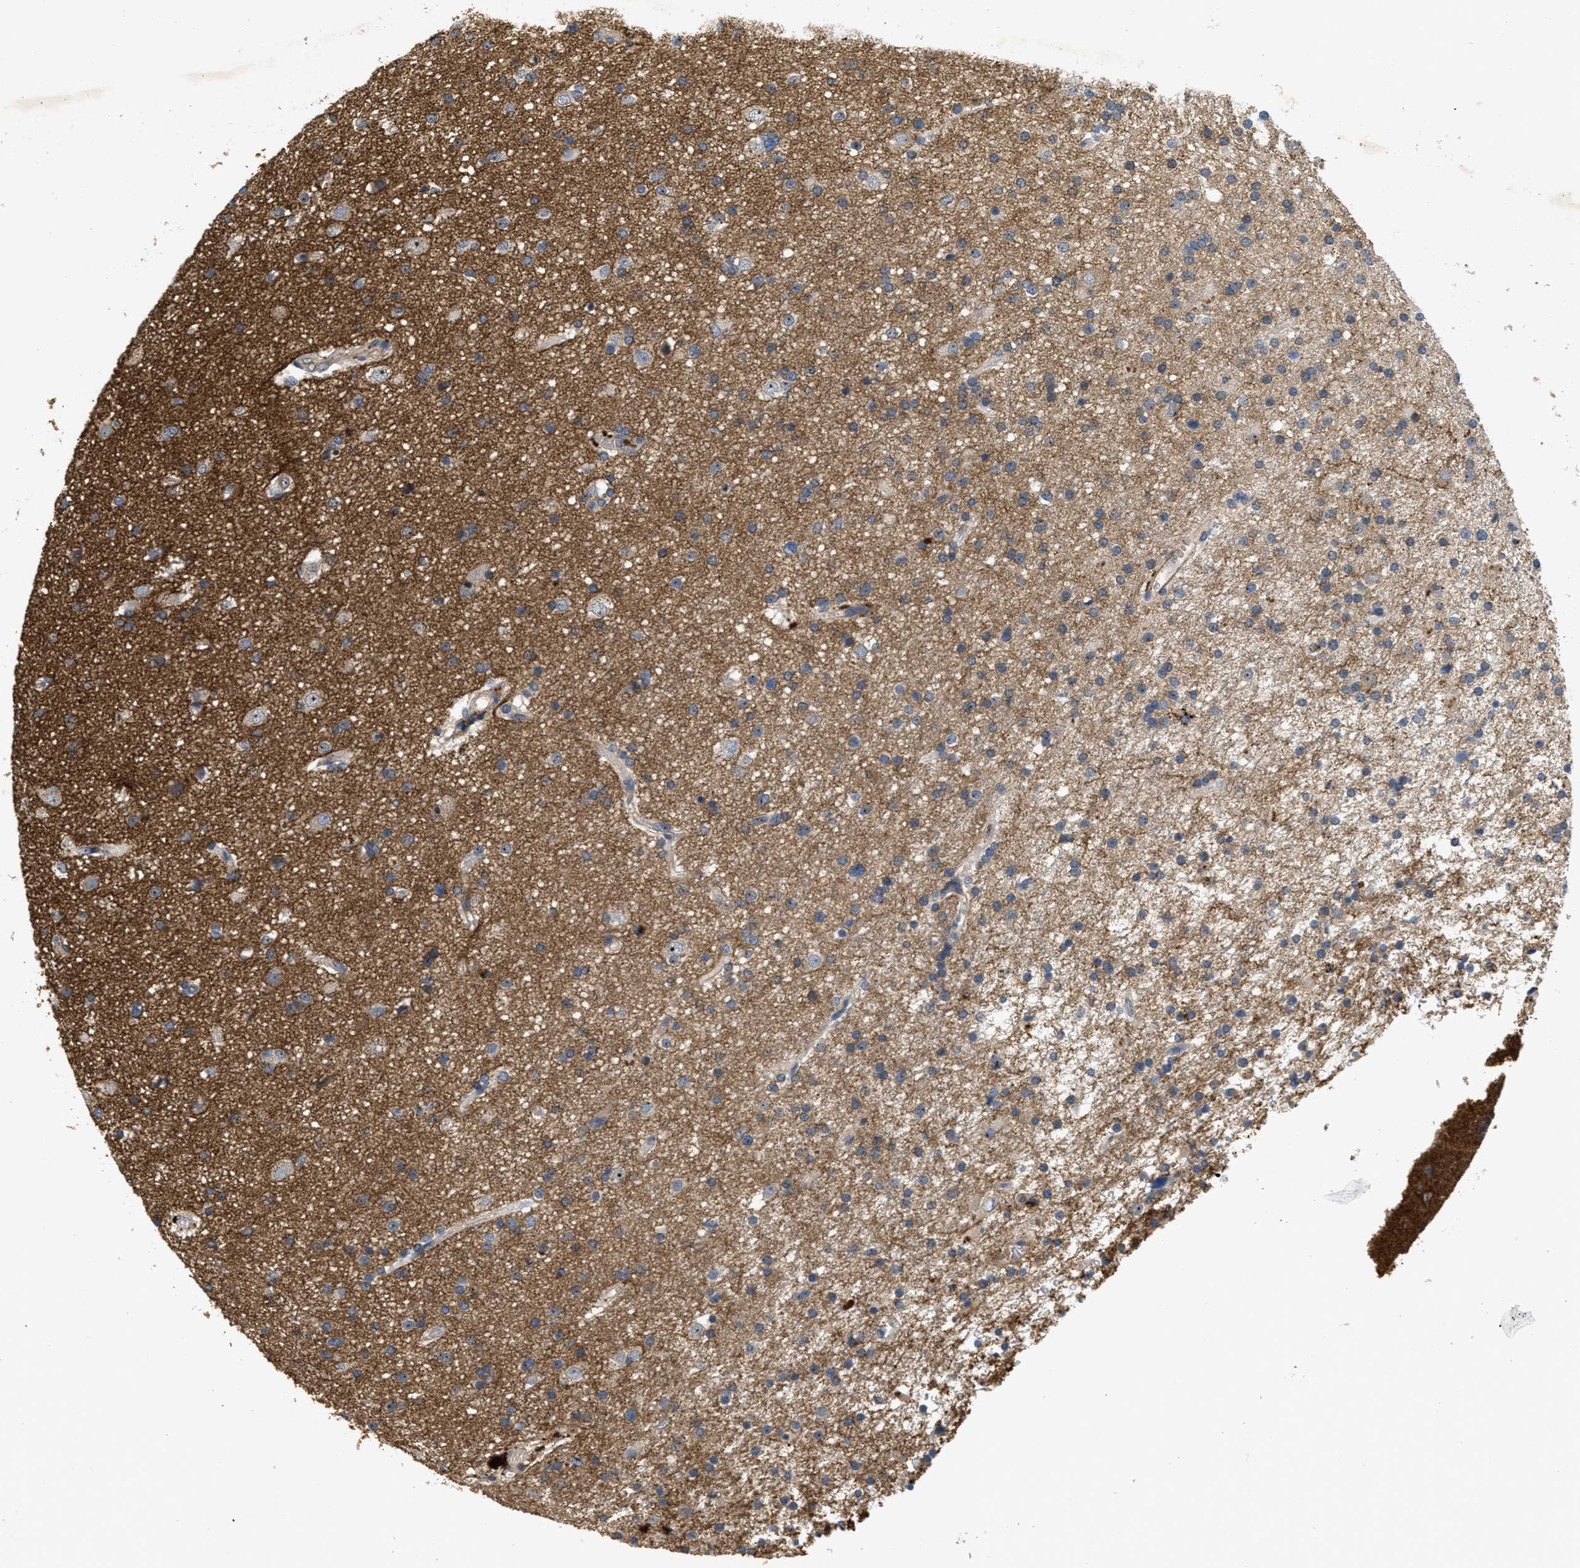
{"staining": {"intensity": "moderate", "quantity": "<25%", "location": "cytoplasmic/membranous"}, "tissue": "glioma", "cell_type": "Tumor cells", "image_type": "cancer", "snomed": [{"axis": "morphology", "description": "Glioma, malignant, High grade"}, {"axis": "topography", "description": "Brain"}], "caption": "High-grade glioma (malignant) stained for a protein reveals moderate cytoplasmic/membranous positivity in tumor cells.", "gene": "OSMR", "patient": {"sex": "male", "age": 33}}